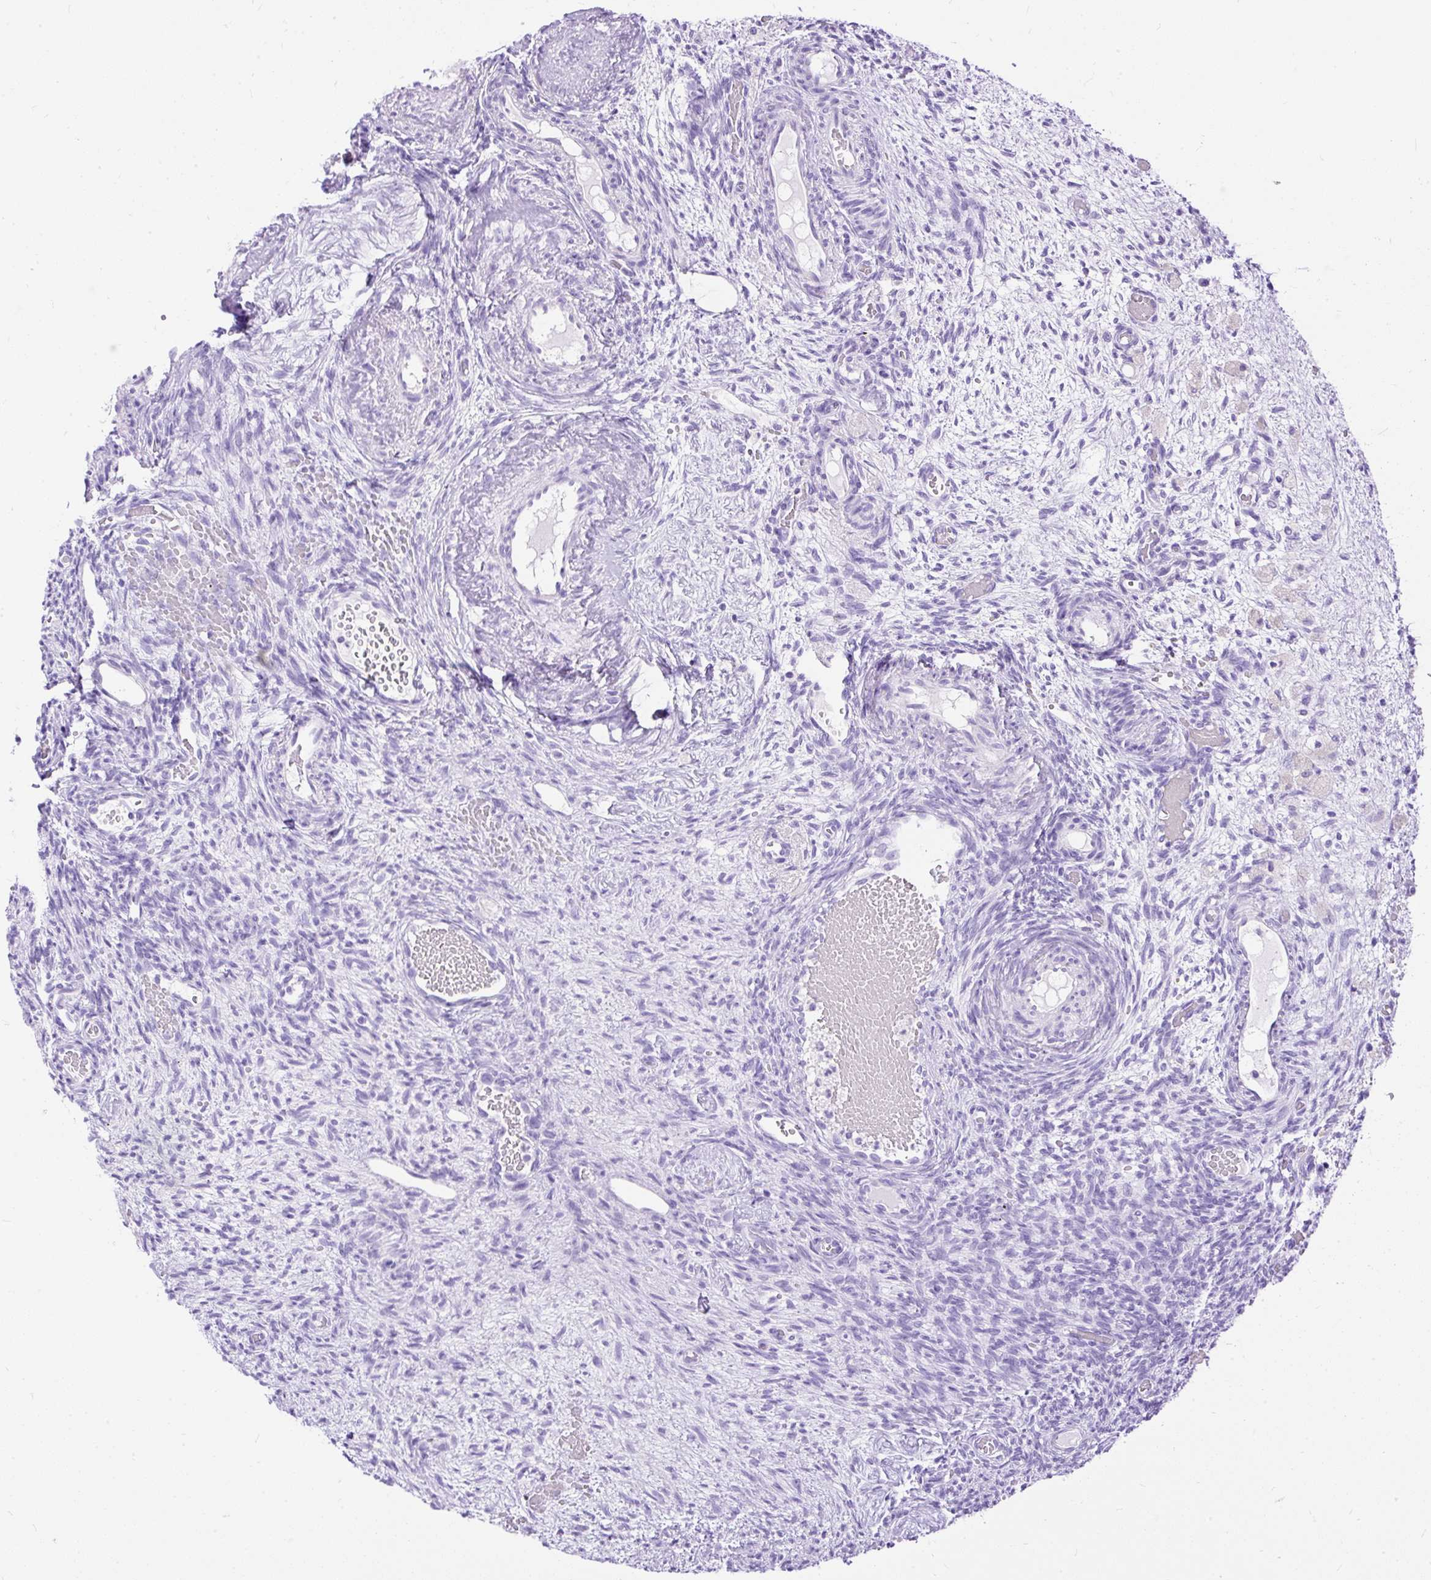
{"staining": {"intensity": "negative", "quantity": "none", "location": "none"}, "tissue": "ovary", "cell_type": "Follicle cells", "image_type": "normal", "snomed": [{"axis": "morphology", "description": "Normal tissue, NOS"}, {"axis": "topography", "description": "Ovary"}], "caption": "There is no significant positivity in follicle cells of ovary.", "gene": "HEY1", "patient": {"sex": "female", "age": 67}}